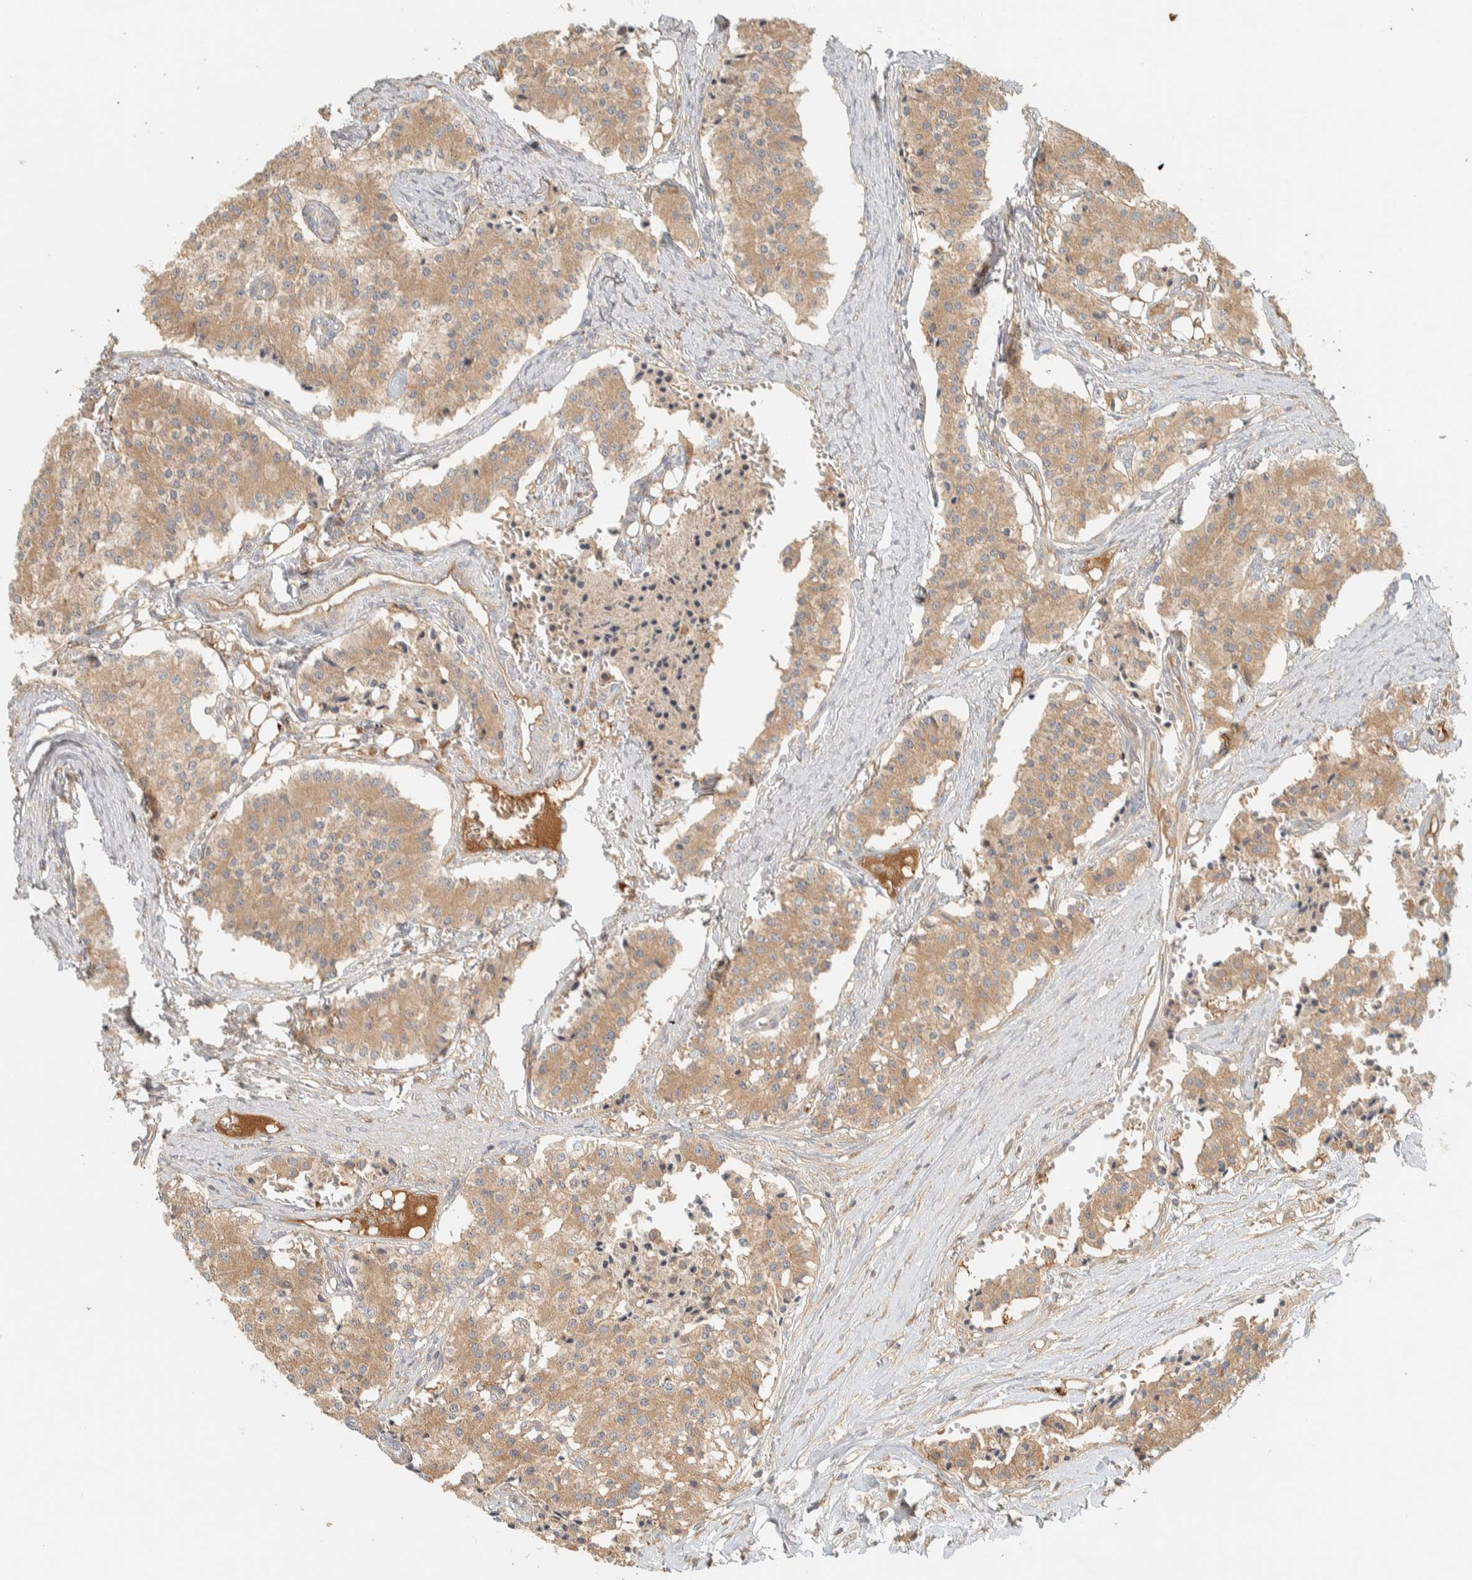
{"staining": {"intensity": "moderate", "quantity": ">75%", "location": "cytoplasmic/membranous"}, "tissue": "carcinoid", "cell_type": "Tumor cells", "image_type": "cancer", "snomed": [{"axis": "morphology", "description": "Carcinoid, malignant, NOS"}, {"axis": "topography", "description": "Colon"}], "caption": "Carcinoid (malignant) stained for a protein (brown) demonstrates moderate cytoplasmic/membranous positive staining in approximately >75% of tumor cells.", "gene": "FAM167A", "patient": {"sex": "female", "age": 52}}